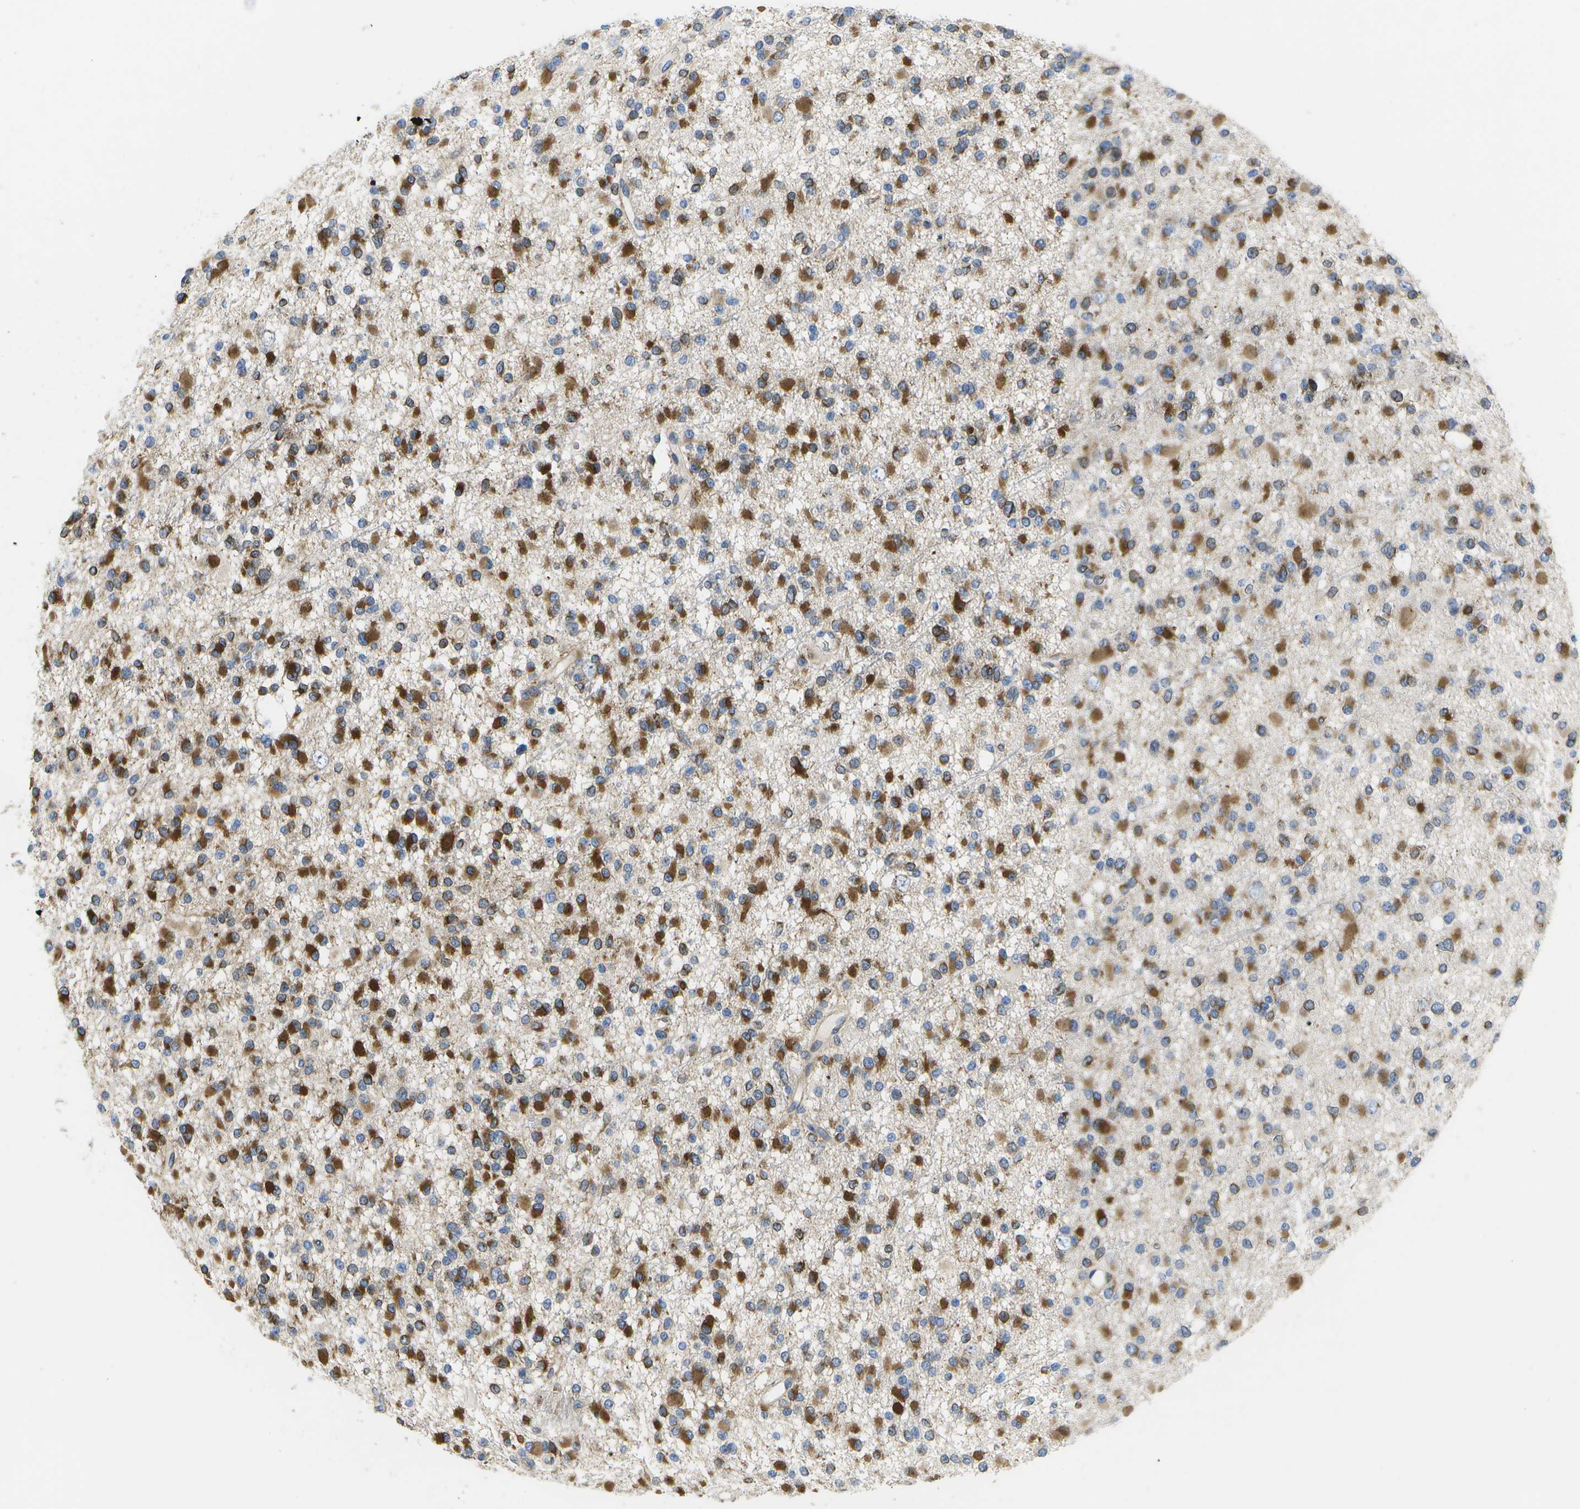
{"staining": {"intensity": "strong", "quantity": "25%-75%", "location": "cytoplasmic/membranous"}, "tissue": "glioma", "cell_type": "Tumor cells", "image_type": "cancer", "snomed": [{"axis": "morphology", "description": "Glioma, malignant, Low grade"}, {"axis": "topography", "description": "Brain"}], "caption": "Low-grade glioma (malignant) was stained to show a protein in brown. There is high levels of strong cytoplasmic/membranous positivity in approximately 25%-75% of tumor cells. Nuclei are stained in blue.", "gene": "ZDHHC17", "patient": {"sex": "female", "age": 22}}